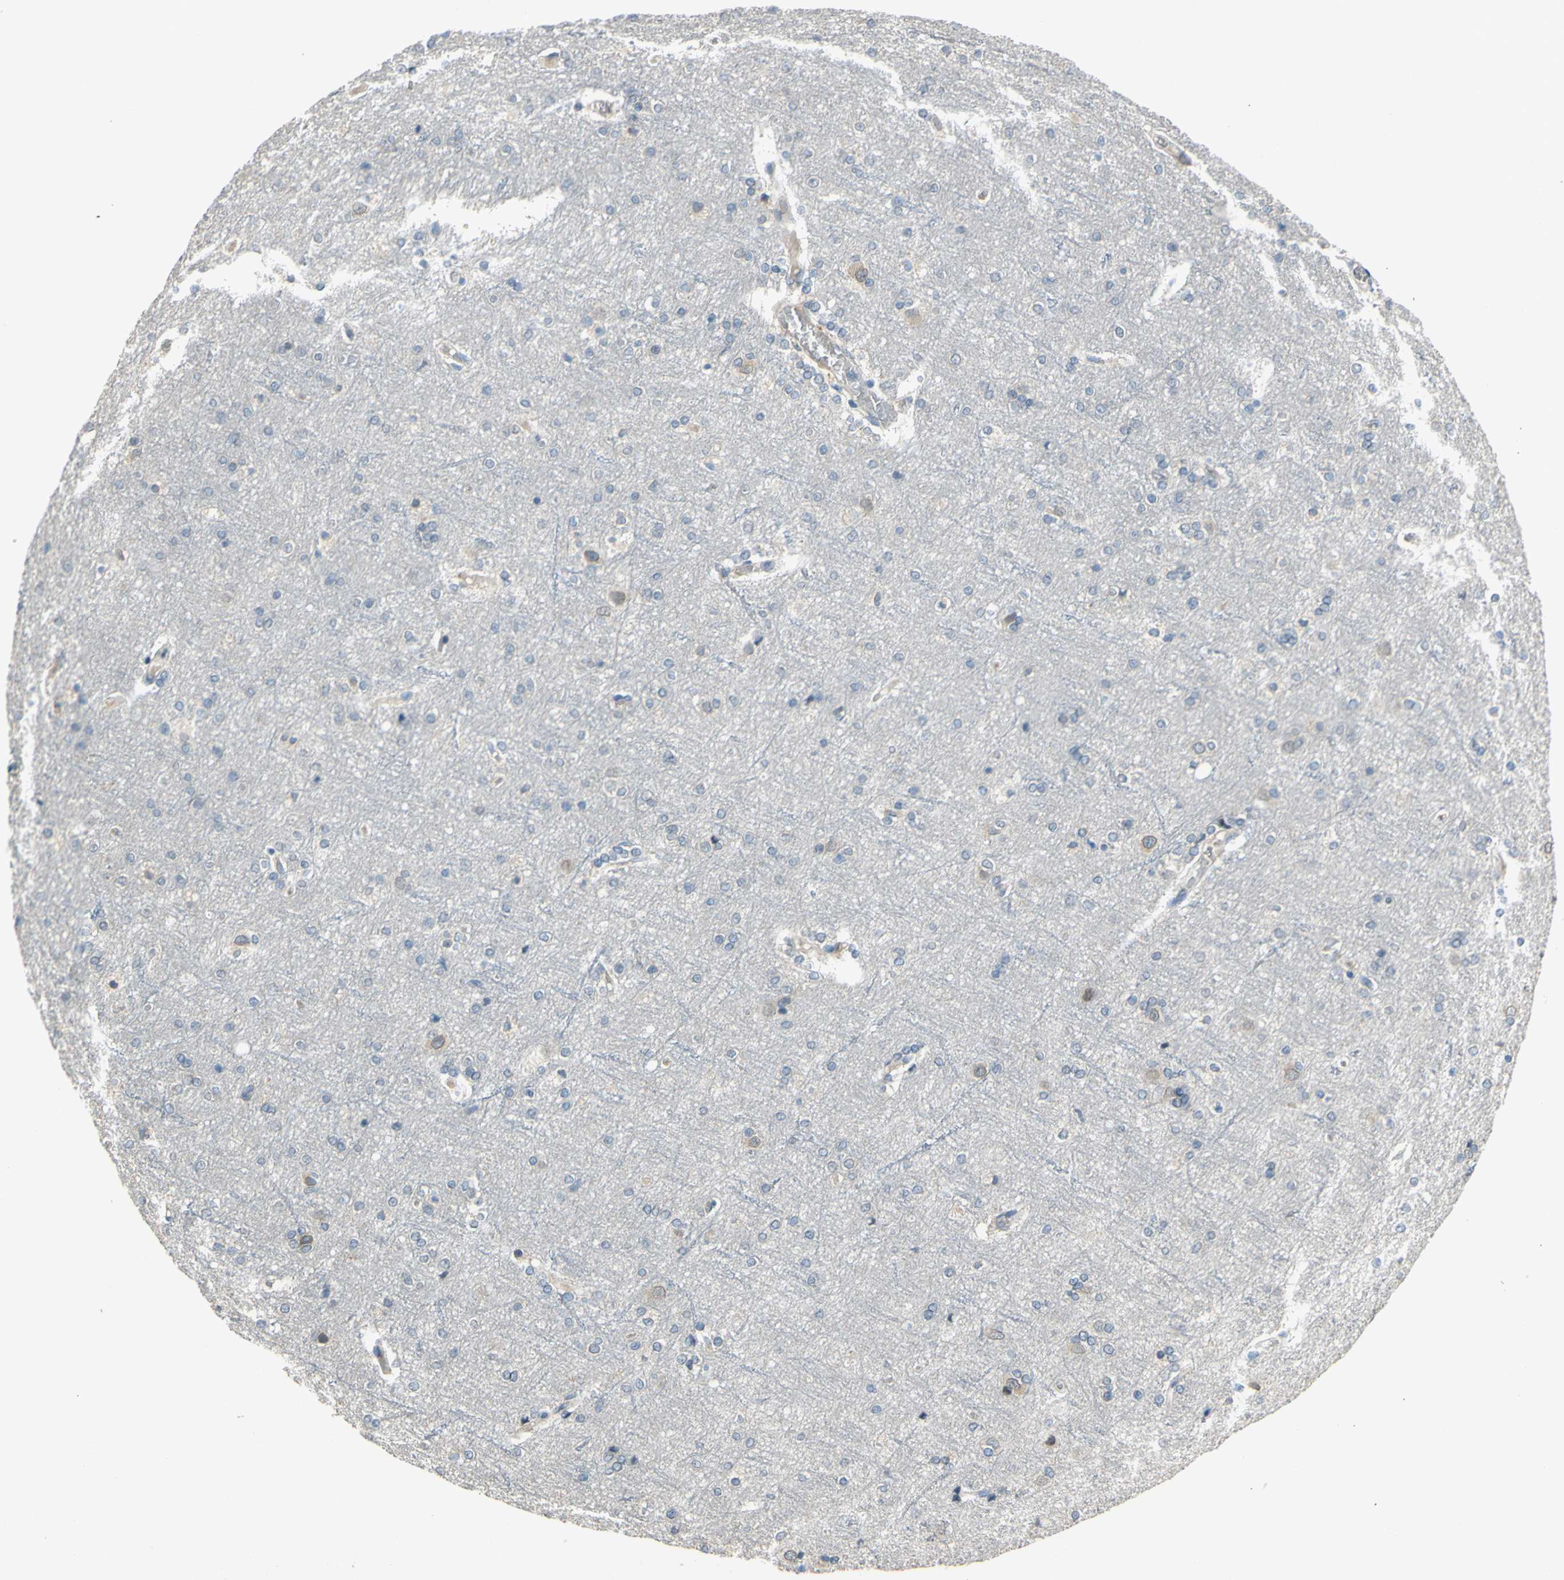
{"staining": {"intensity": "negative", "quantity": "none", "location": "none"}, "tissue": "cerebral cortex", "cell_type": "Endothelial cells", "image_type": "normal", "snomed": [{"axis": "morphology", "description": "Normal tissue, NOS"}, {"axis": "topography", "description": "Cerebral cortex"}], "caption": "There is no significant expression in endothelial cells of cerebral cortex. (Brightfield microscopy of DAB (3,3'-diaminobenzidine) immunohistochemistry at high magnification).", "gene": "ZNF184", "patient": {"sex": "female", "age": 54}}